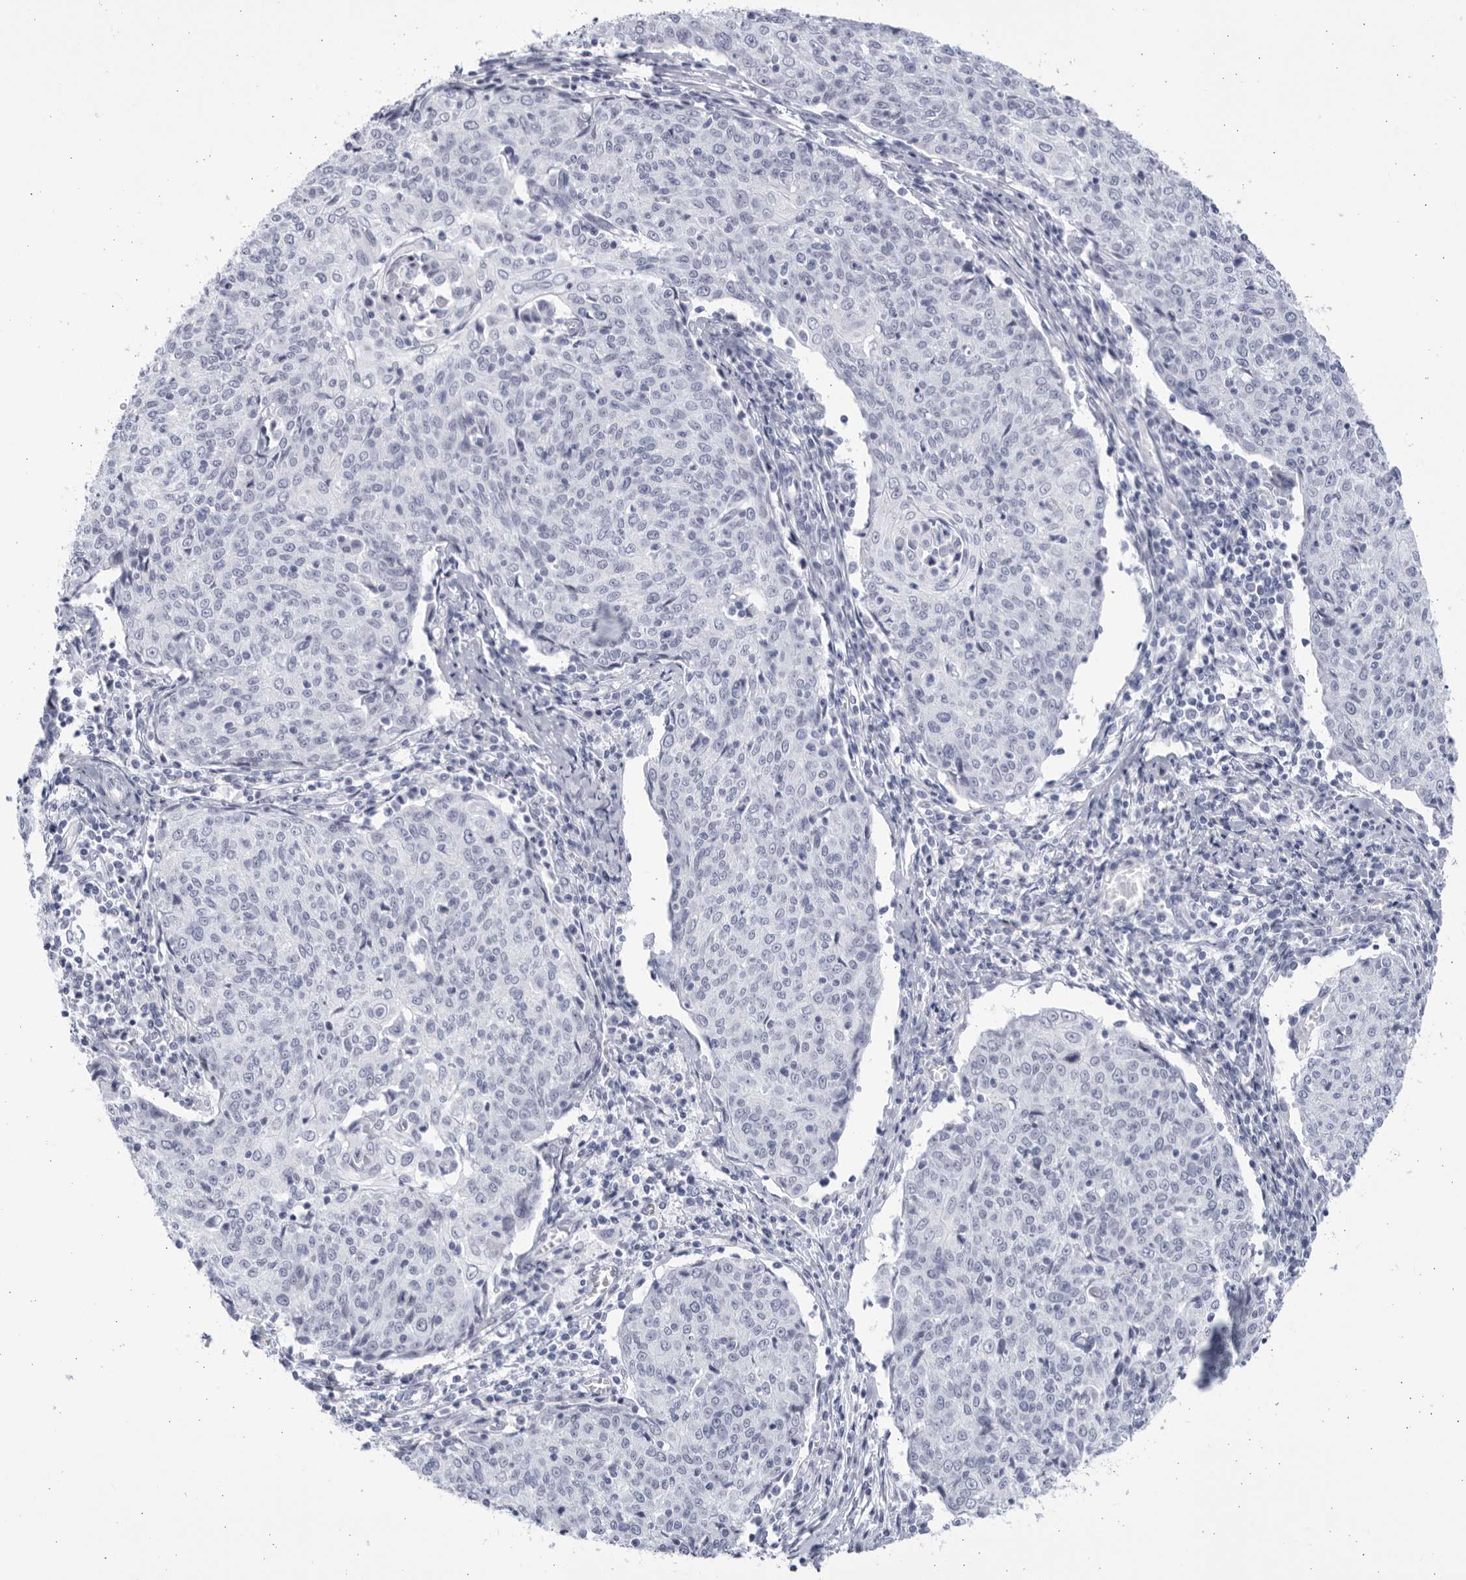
{"staining": {"intensity": "negative", "quantity": "none", "location": "none"}, "tissue": "cervical cancer", "cell_type": "Tumor cells", "image_type": "cancer", "snomed": [{"axis": "morphology", "description": "Squamous cell carcinoma, NOS"}, {"axis": "topography", "description": "Cervix"}], "caption": "Immunohistochemistry photomicrograph of human cervical cancer (squamous cell carcinoma) stained for a protein (brown), which demonstrates no positivity in tumor cells.", "gene": "CCDC181", "patient": {"sex": "female", "age": 48}}